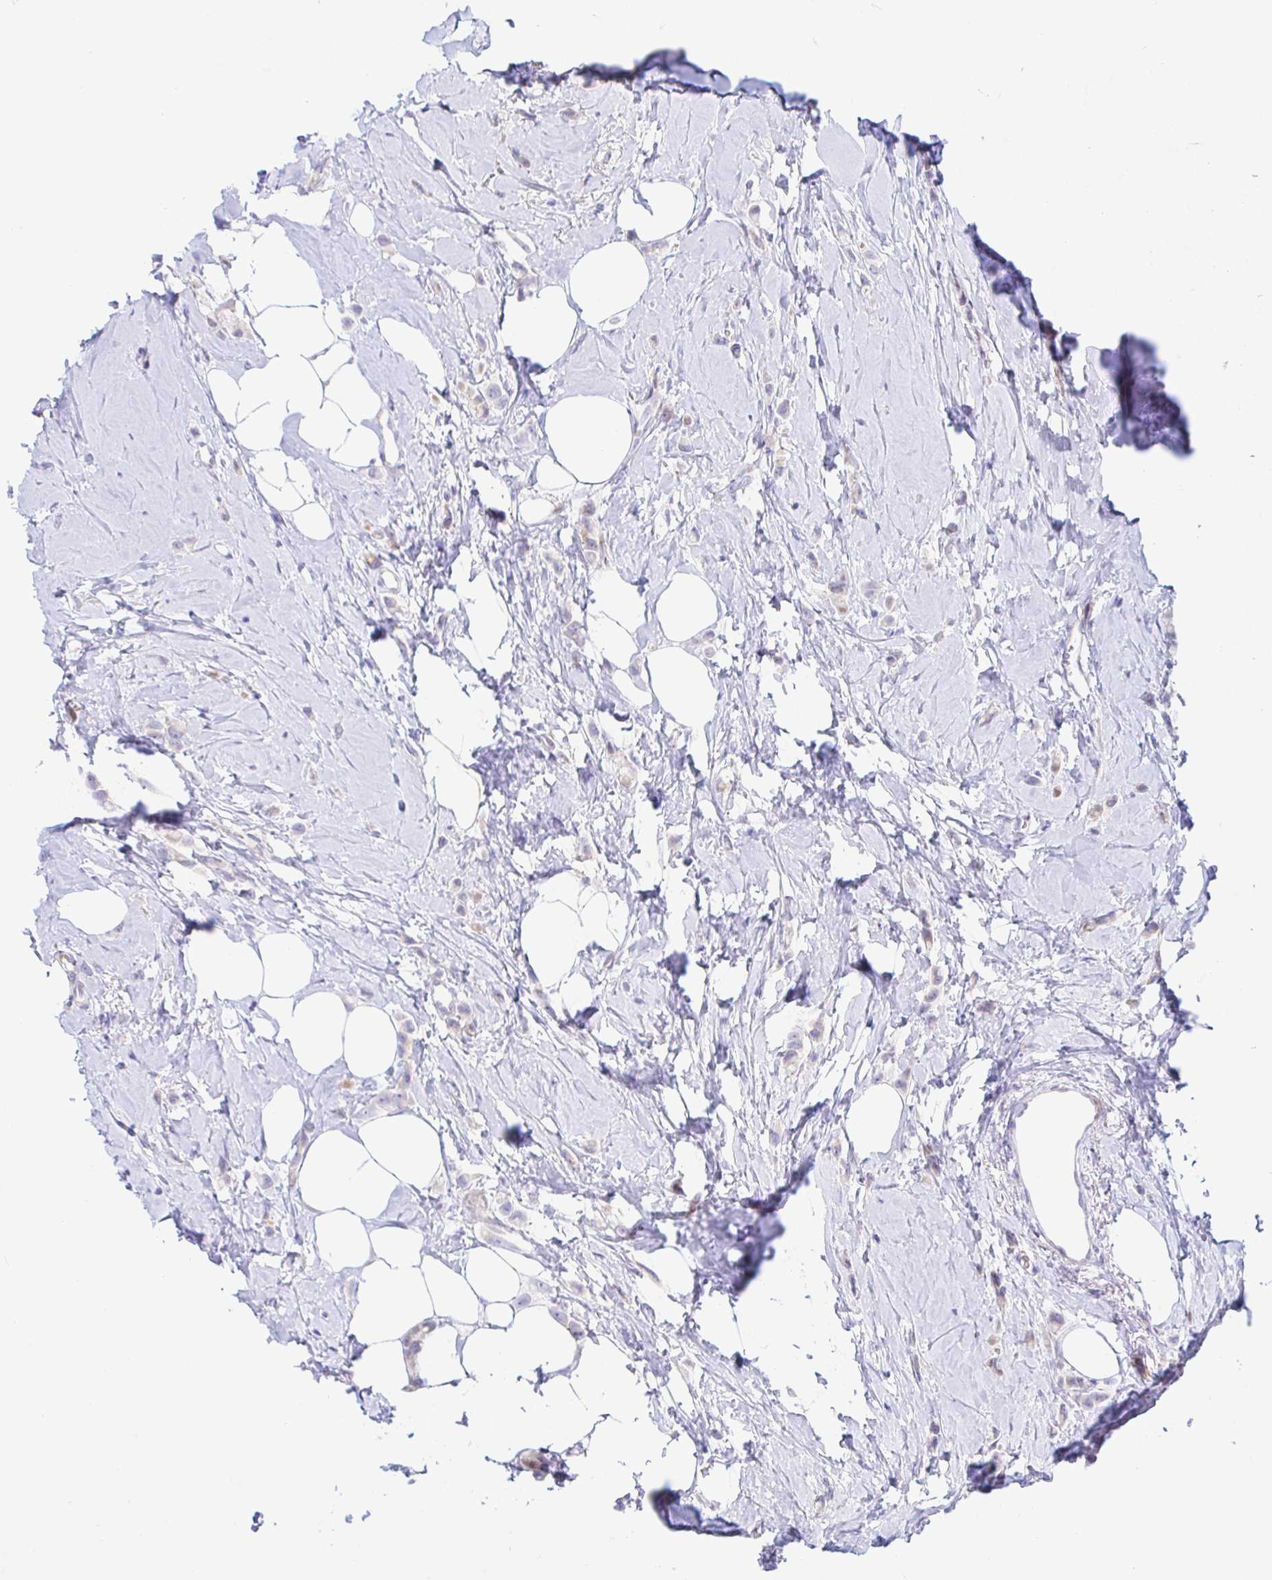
{"staining": {"intensity": "negative", "quantity": "none", "location": "none"}, "tissue": "breast cancer", "cell_type": "Tumor cells", "image_type": "cancer", "snomed": [{"axis": "morphology", "description": "Lobular carcinoma"}, {"axis": "topography", "description": "Breast"}], "caption": "DAB (3,3'-diaminobenzidine) immunohistochemical staining of human breast cancer reveals no significant expression in tumor cells. Nuclei are stained in blue.", "gene": "PINLYP", "patient": {"sex": "female", "age": 66}}